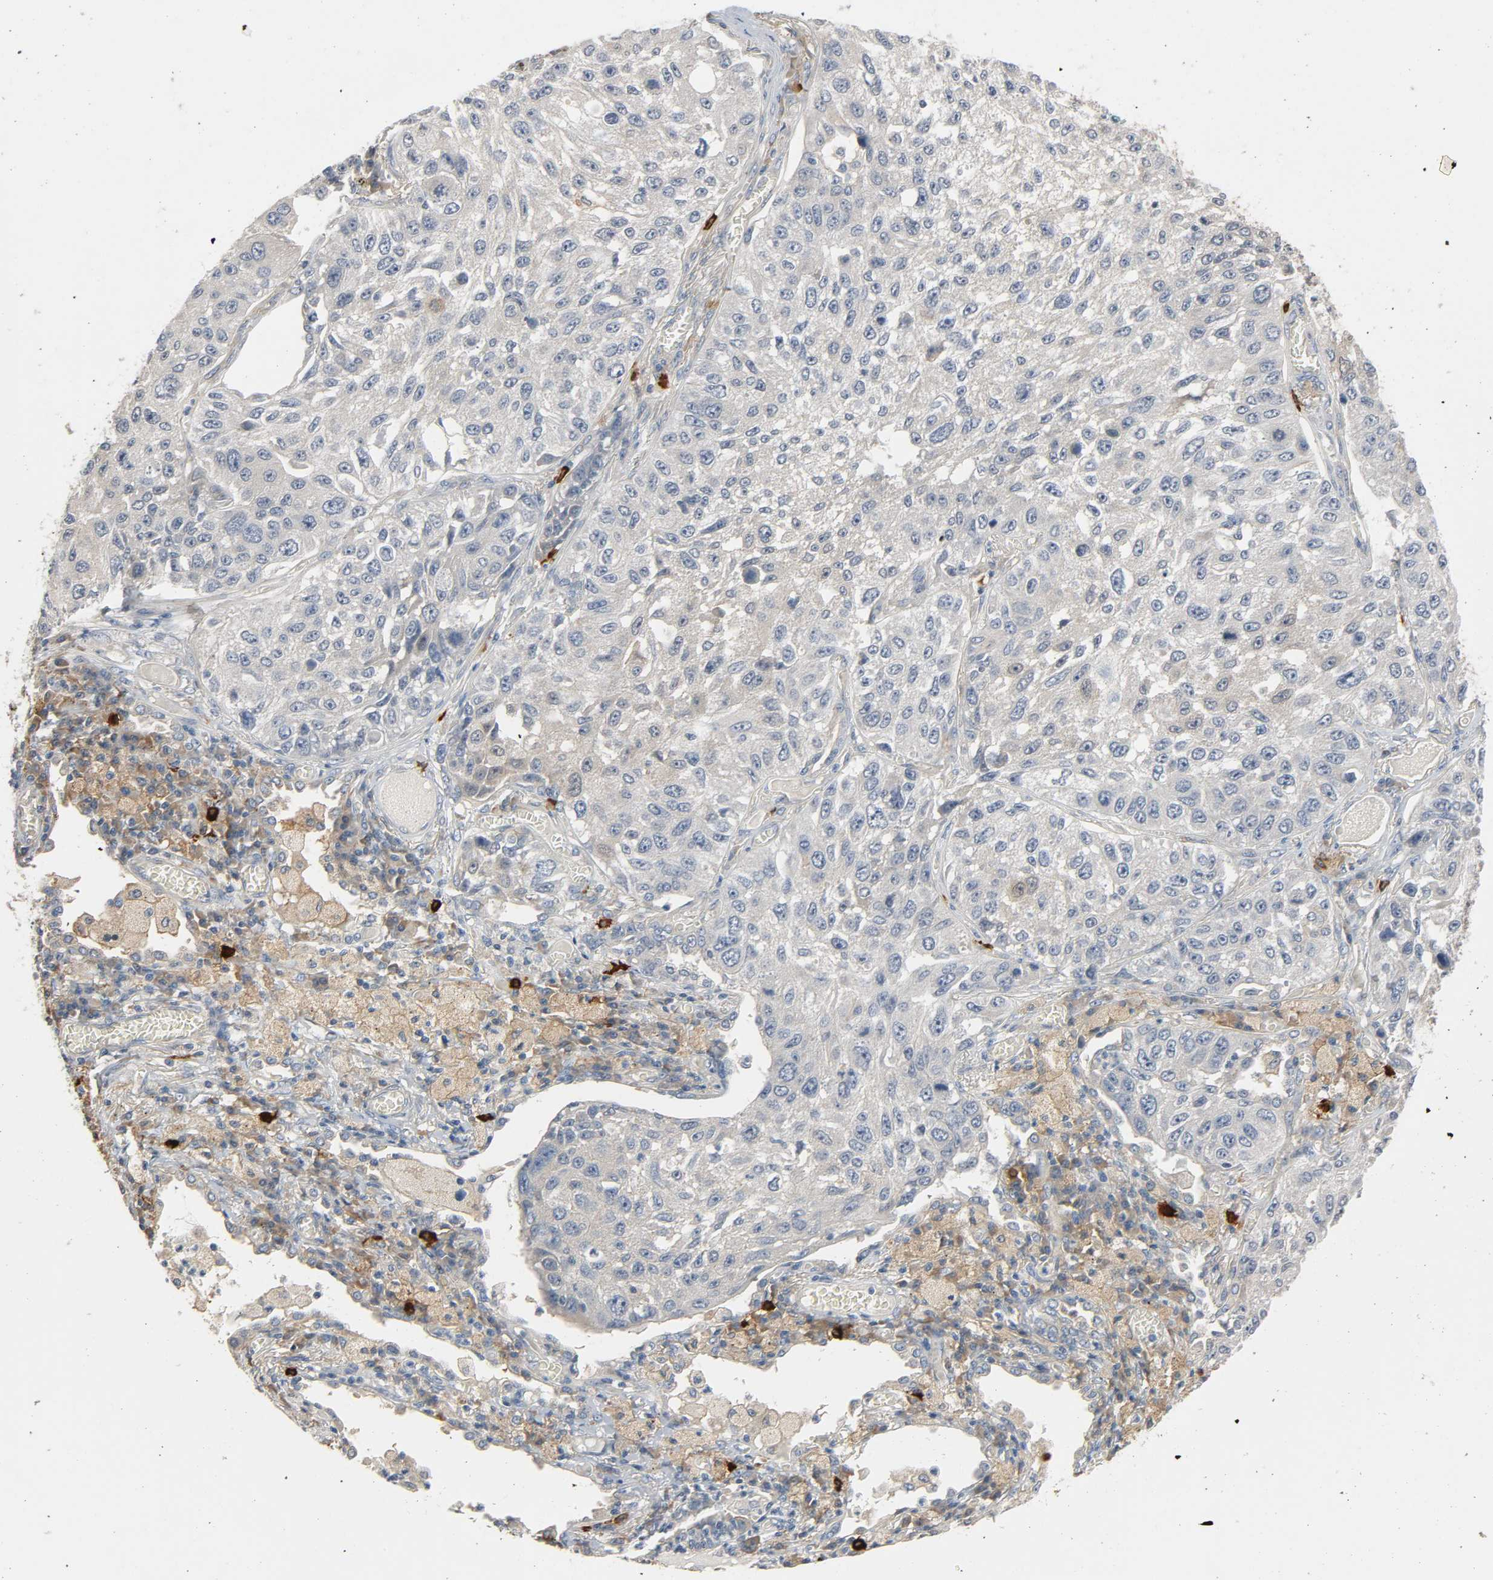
{"staining": {"intensity": "negative", "quantity": "none", "location": "none"}, "tissue": "lung cancer", "cell_type": "Tumor cells", "image_type": "cancer", "snomed": [{"axis": "morphology", "description": "Squamous cell carcinoma, NOS"}, {"axis": "topography", "description": "Lung"}], "caption": "Immunohistochemistry (IHC) image of human squamous cell carcinoma (lung) stained for a protein (brown), which shows no staining in tumor cells. (DAB (3,3'-diaminobenzidine) immunohistochemistry (IHC), high magnification).", "gene": "LIMCH1", "patient": {"sex": "male", "age": 71}}